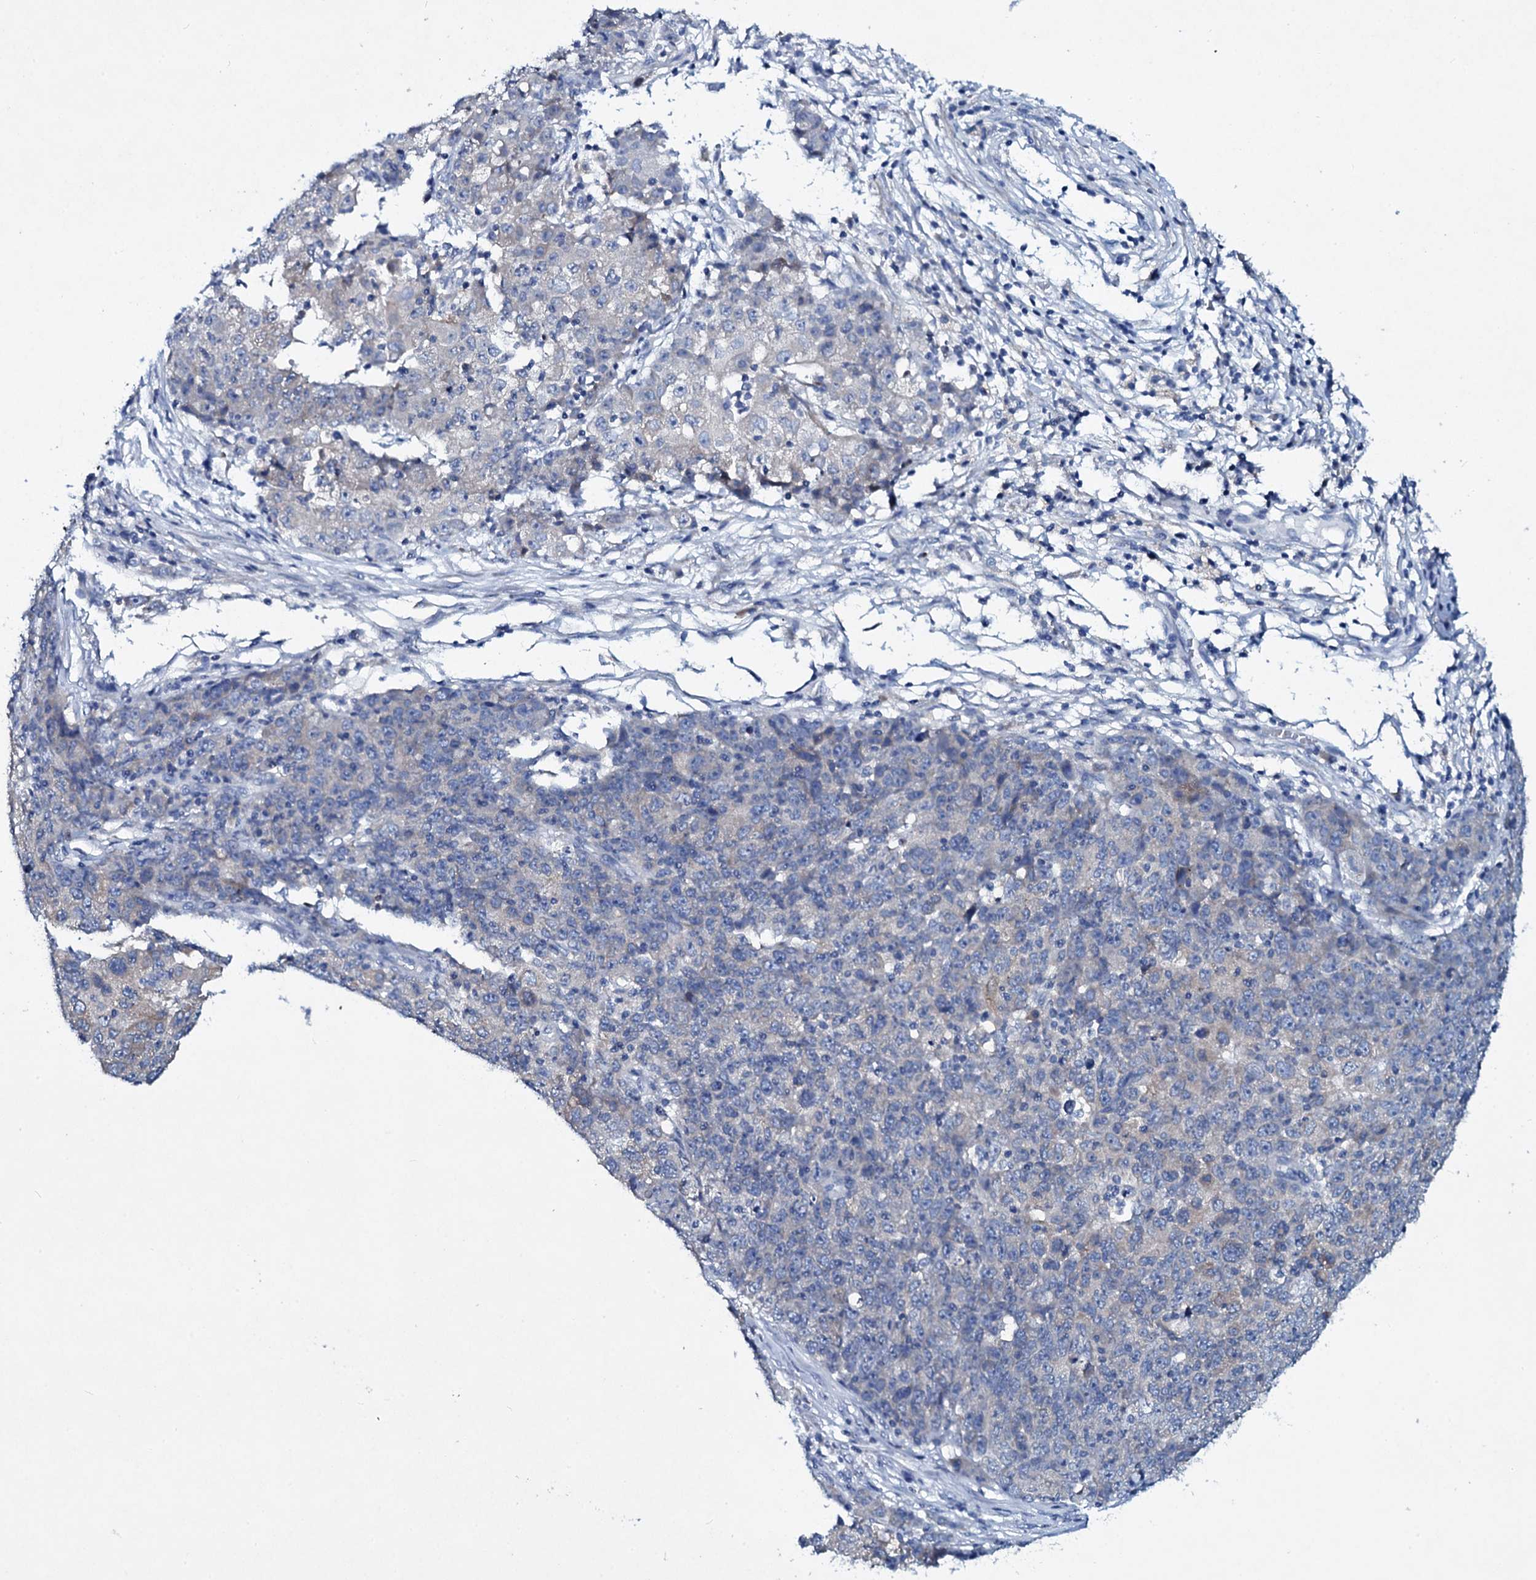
{"staining": {"intensity": "negative", "quantity": "none", "location": "none"}, "tissue": "ovarian cancer", "cell_type": "Tumor cells", "image_type": "cancer", "snomed": [{"axis": "morphology", "description": "Carcinoma, endometroid"}, {"axis": "topography", "description": "Ovary"}], "caption": "DAB immunohistochemical staining of human ovarian cancer shows no significant positivity in tumor cells.", "gene": "TPGS2", "patient": {"sex": "female", "age": 42}}